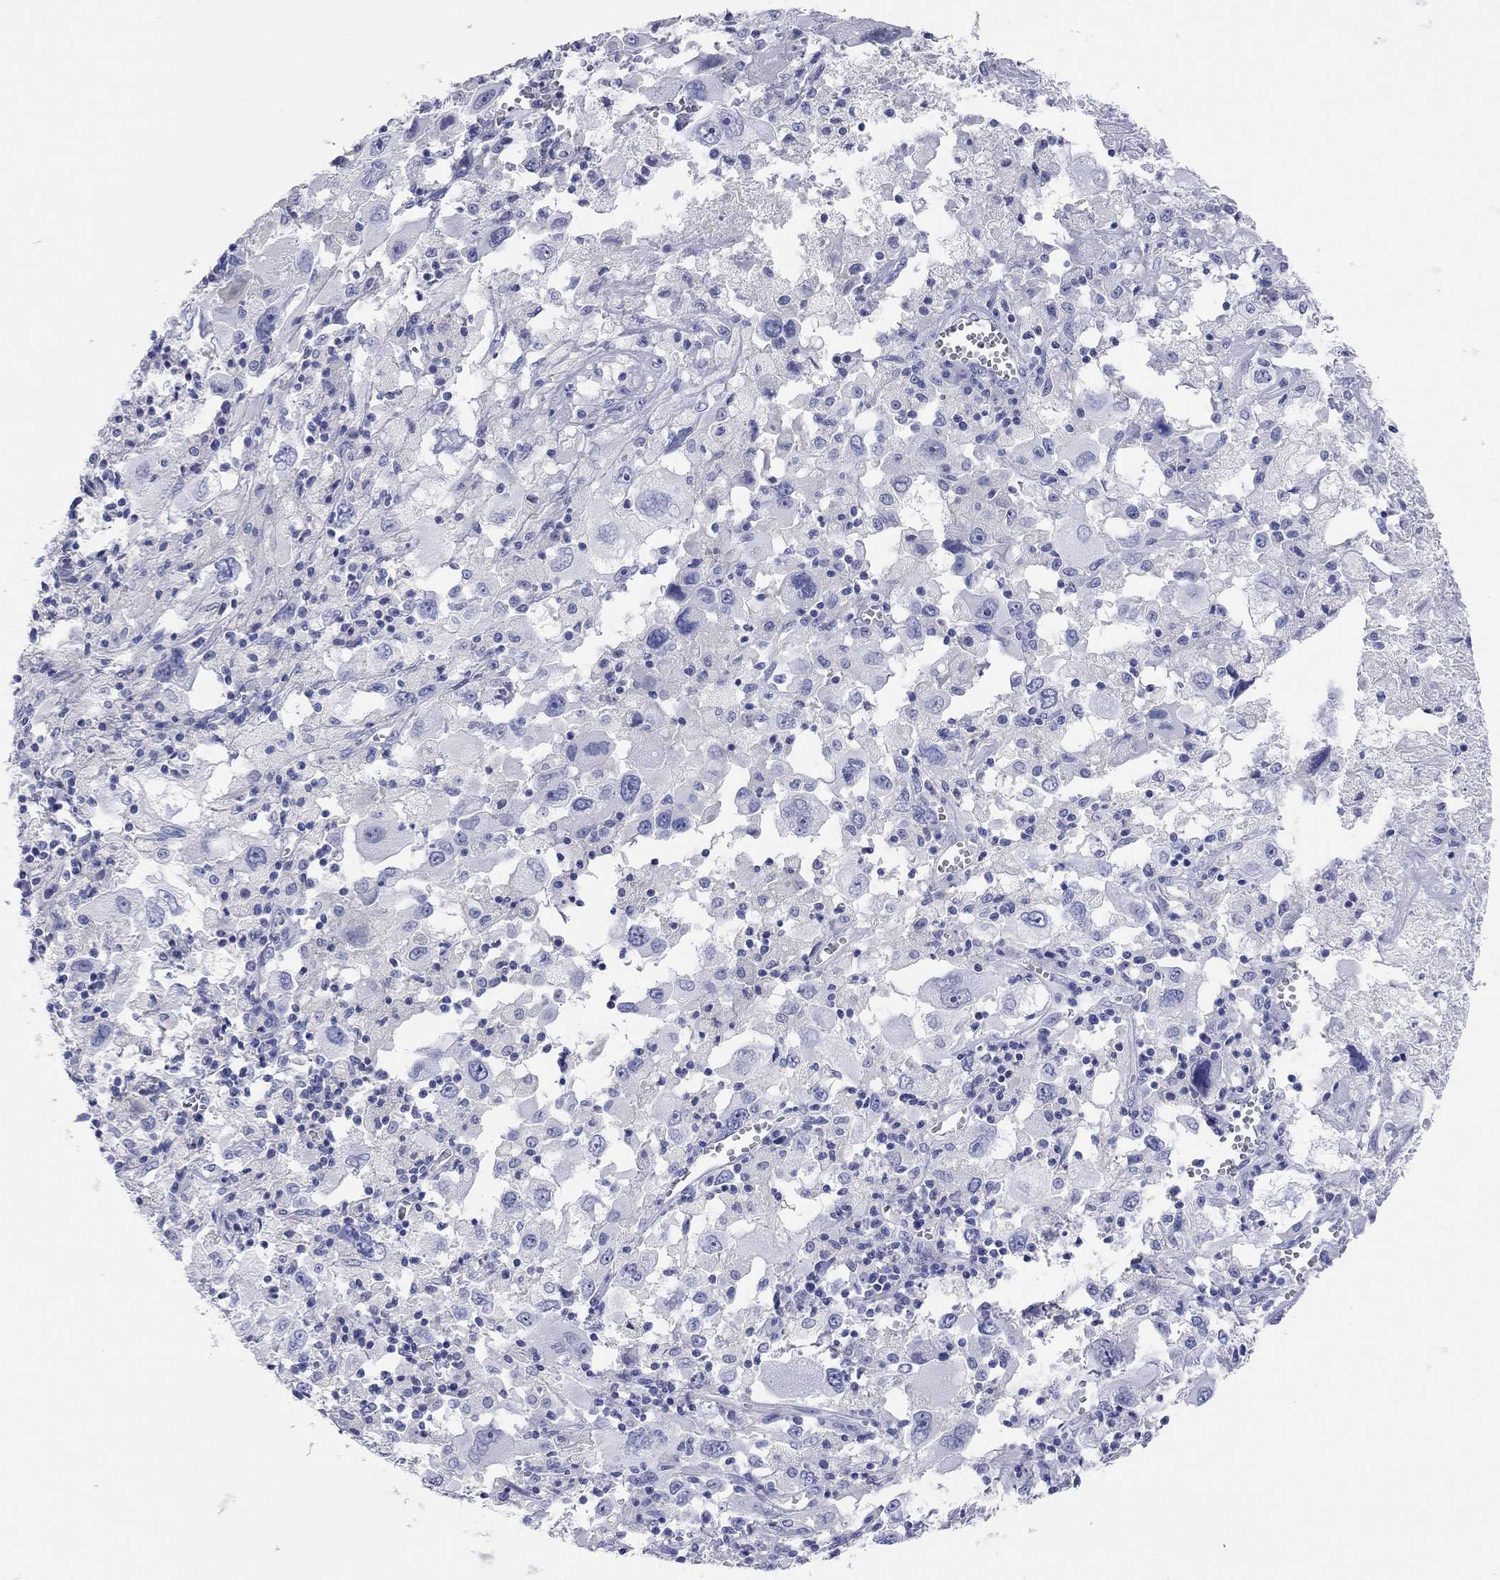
{"staining": {"intensity": "negative", "quantity": "none", "location": "none"}, "tissue": "melanoma", "cell_type": "Tumor cells", "image_type": "cancer", "snomed": [{"axis": "morphology", "description": "Malignant melanoma, Metastatic site"}, {"axis": "topography", "description": "Soft tissue"}], "caption": "A photomicrograph of melanoma stained for a protein shows no brown staining in tumor cells.", "gene": "TMEM221", "patient": {"sex": "male", "age": 50}}